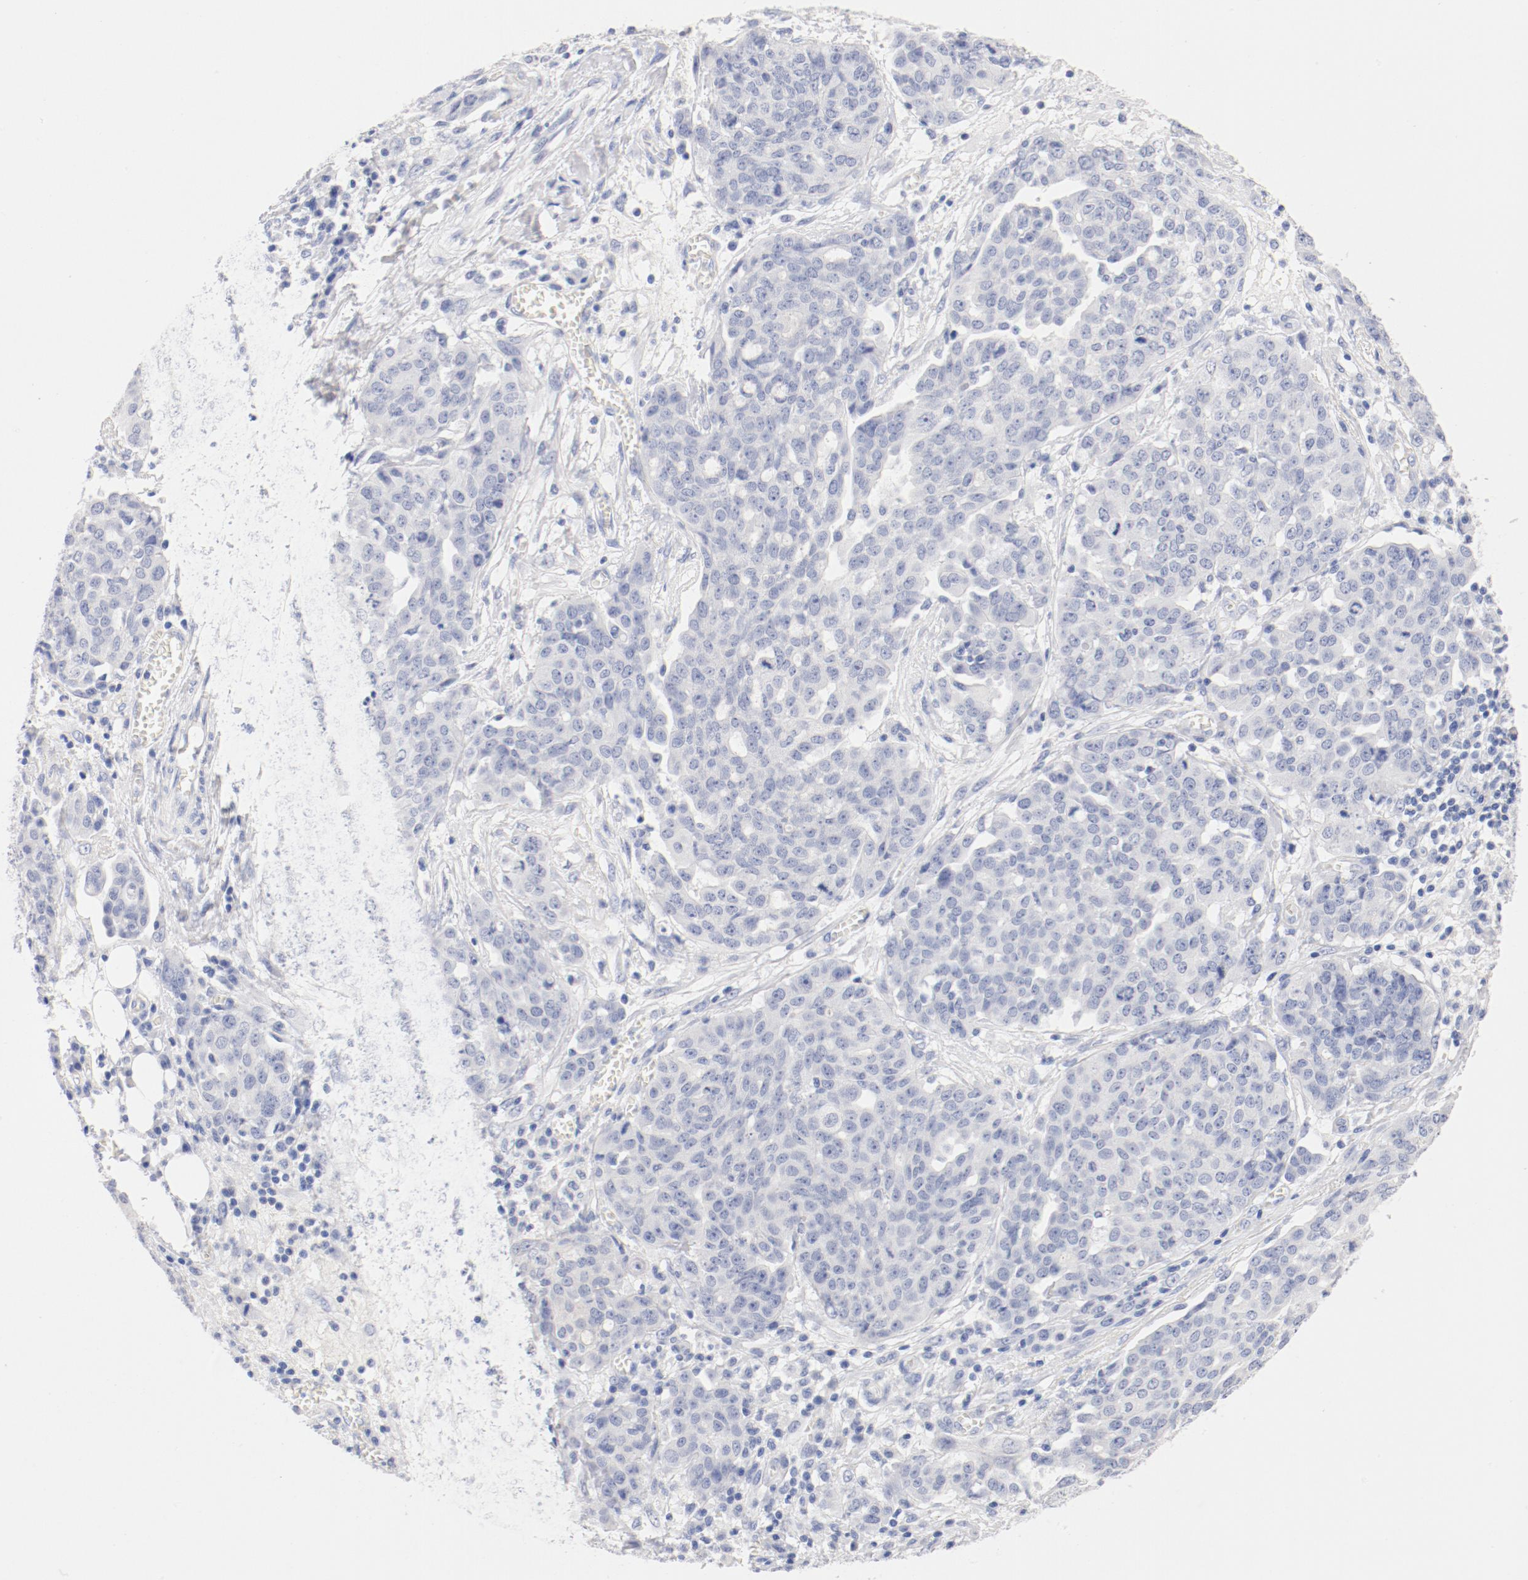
{"staining": {"intensity": "negative", "quantity": "none", "location": "none"}, "tissue": "ovarian cancer", "cell_type": "Tumor cells", "image_type": "cancer", "snomed": [{"axis": "morphology", "description": "Cystadenocarcinoma, serous, NOS"}, {"axis": "topography", "description": "Soft tissue"}, {"axis": "topography", "description": "Ovary"}], "caption": "There is no significant positivity in tumor cells of ovarian cancer.", "gene": "HOMER1", "patient": {"sex": "female", "age": 57}}